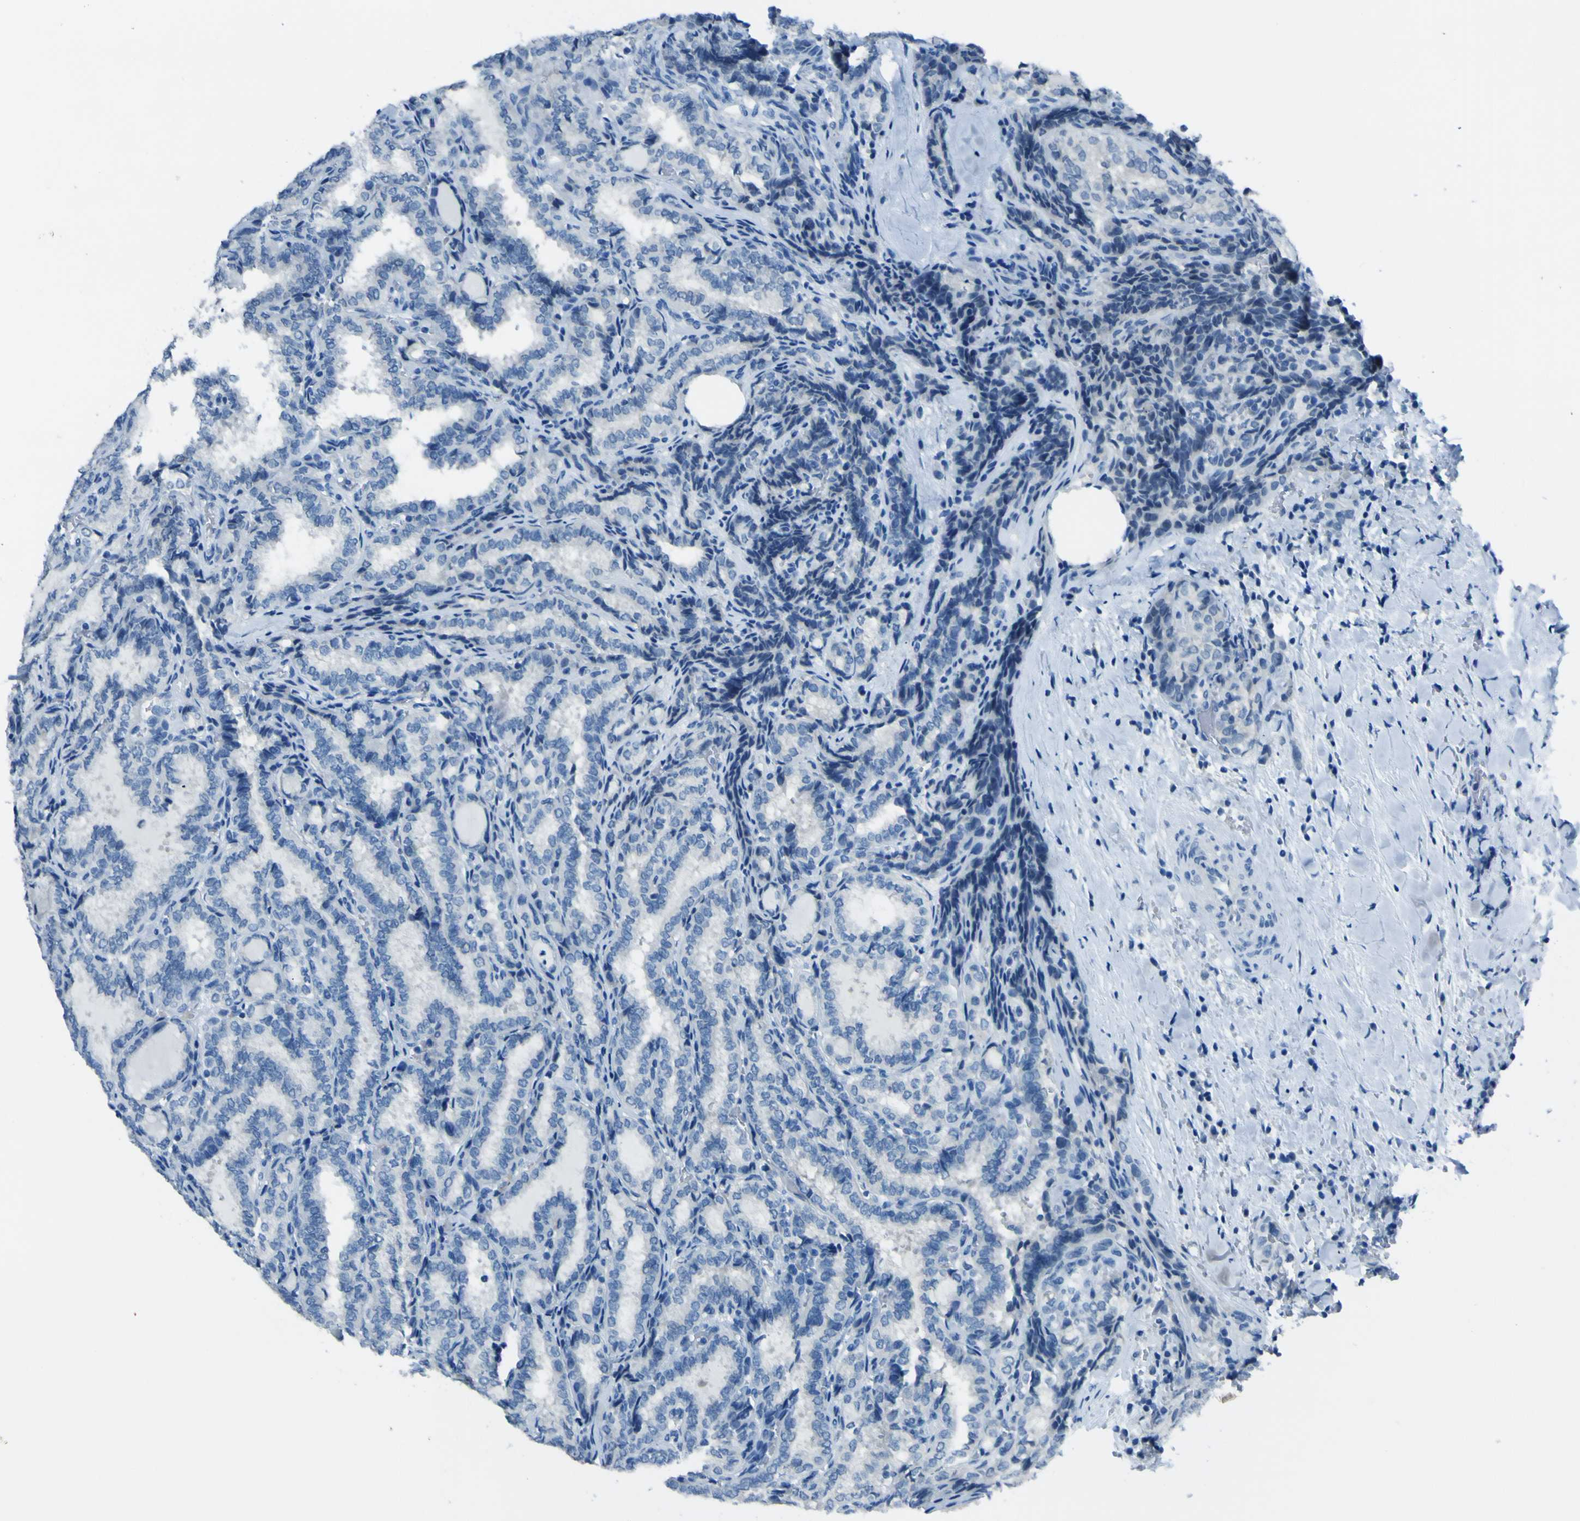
{"staining": {"intensity": "negative", "quantity": "none", "location": "none"}, "tissue": "thyroid cancer", "cell_type": "Tumor cells", "image_type": "cancer", "snomed": [{"axis": "morphology", "description": "Normal tissue, NOS"}, {"axis": "morphology", "description": "Papillary adenocarcinoma, NOS"}, {"axis": "topography", "description": "Thyroid gland"}], "caption": "Thyroid papillary adenocarcinoma stained for a protein using immunohistochemistry (IHC) reveals no staining tumor cells.", "gene": "PHKG1", "patient": {"sex": "female", "age": 30}}